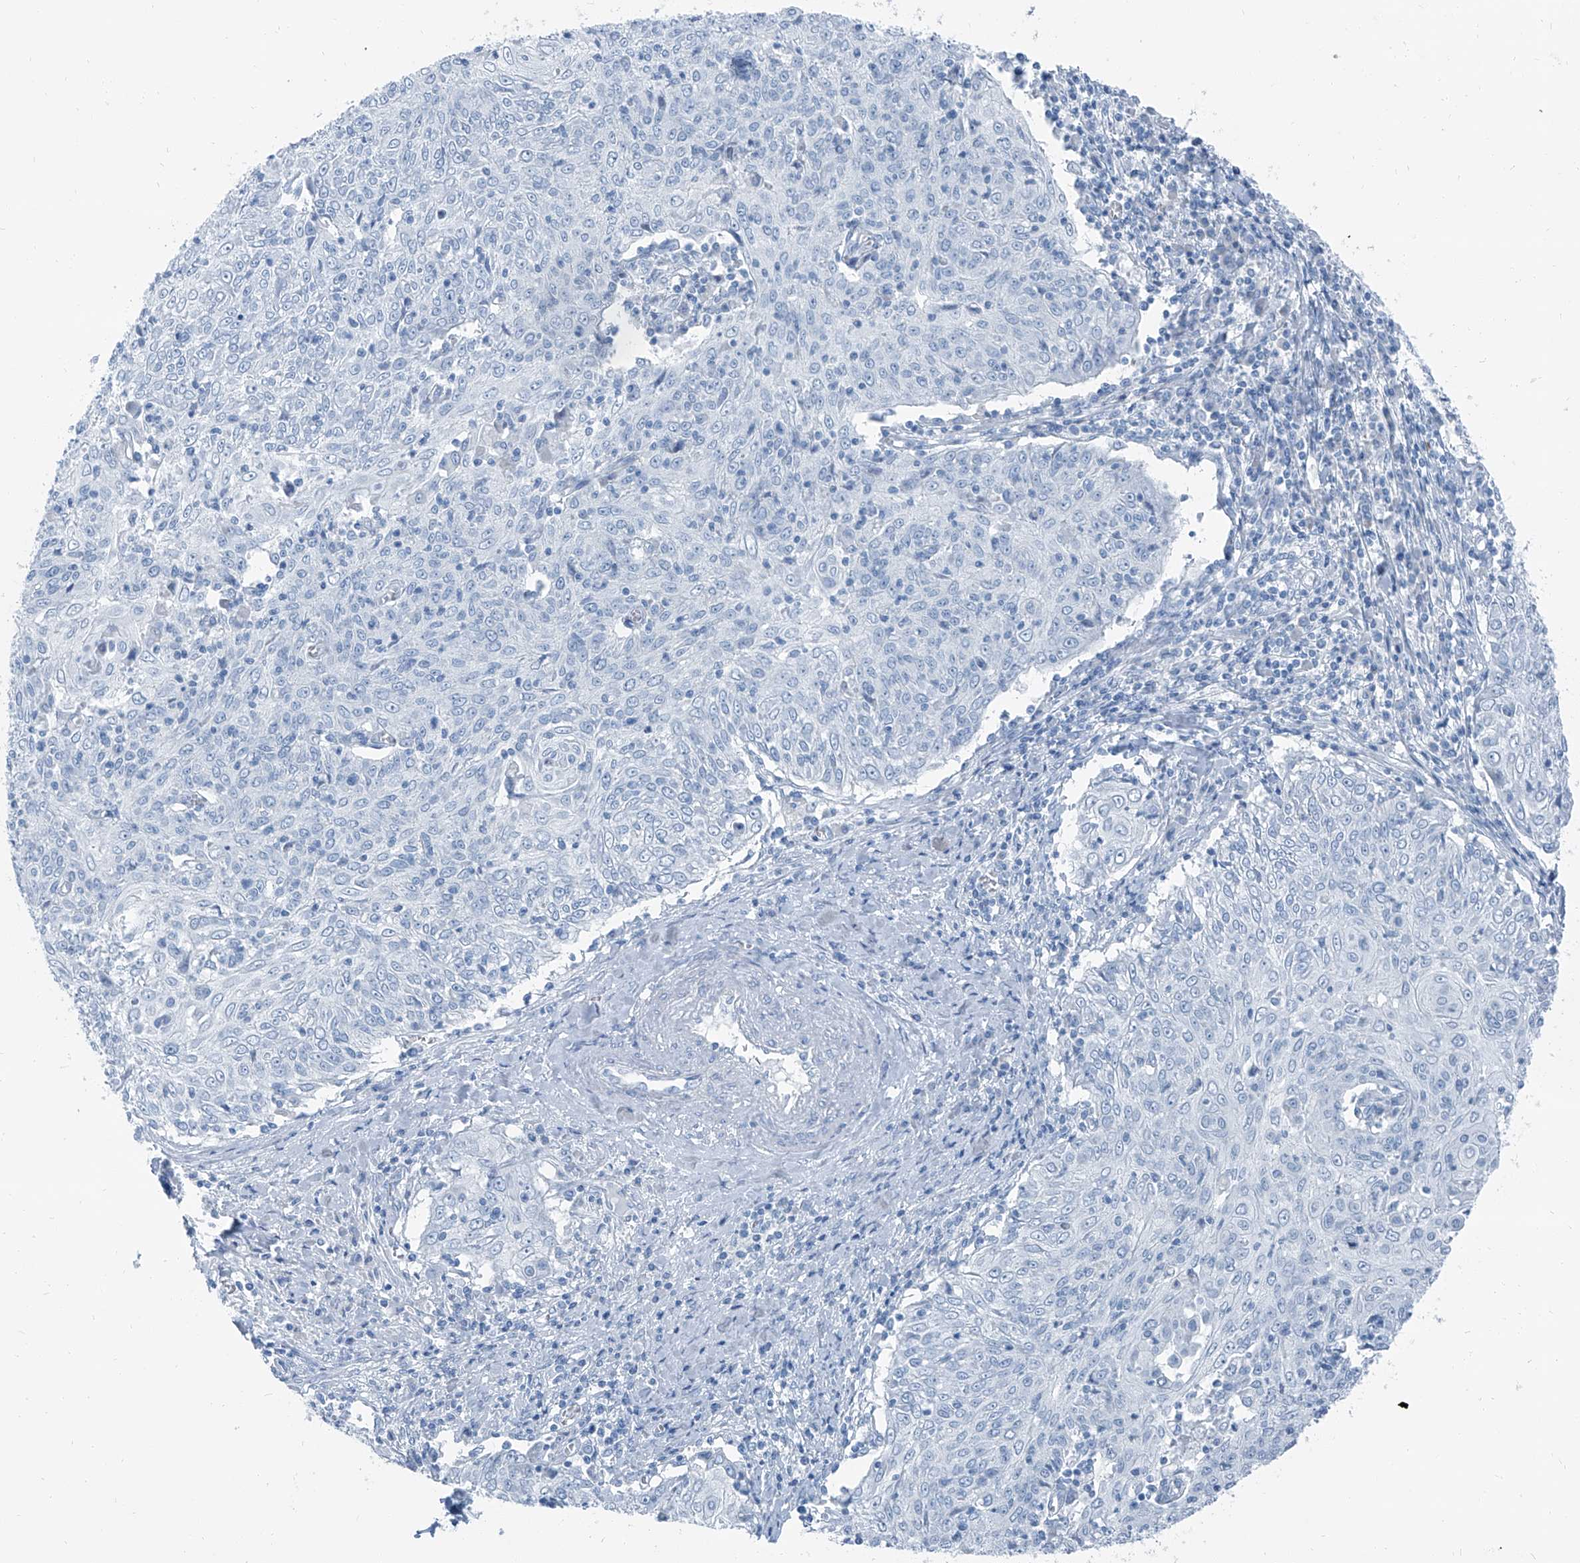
{"staining": {"intensity": "negative", "quantity": "none", "location": "none"}, "tissue": "cervical cancer", "cell_type": "Tumor cells", "image_type": "cancer", "snomed": [{"axis": "morphology", "description": "Squamous cell carcinoma, NOS"}, {"axis": "topography", "description": "Cervix"}], "caption": "The photomicrograph displays no staining of tumor cells in cervical cancer (squamous cell carcinoma).", "gene": "RGN", "patient": {"sex": "female", "age": 48}}